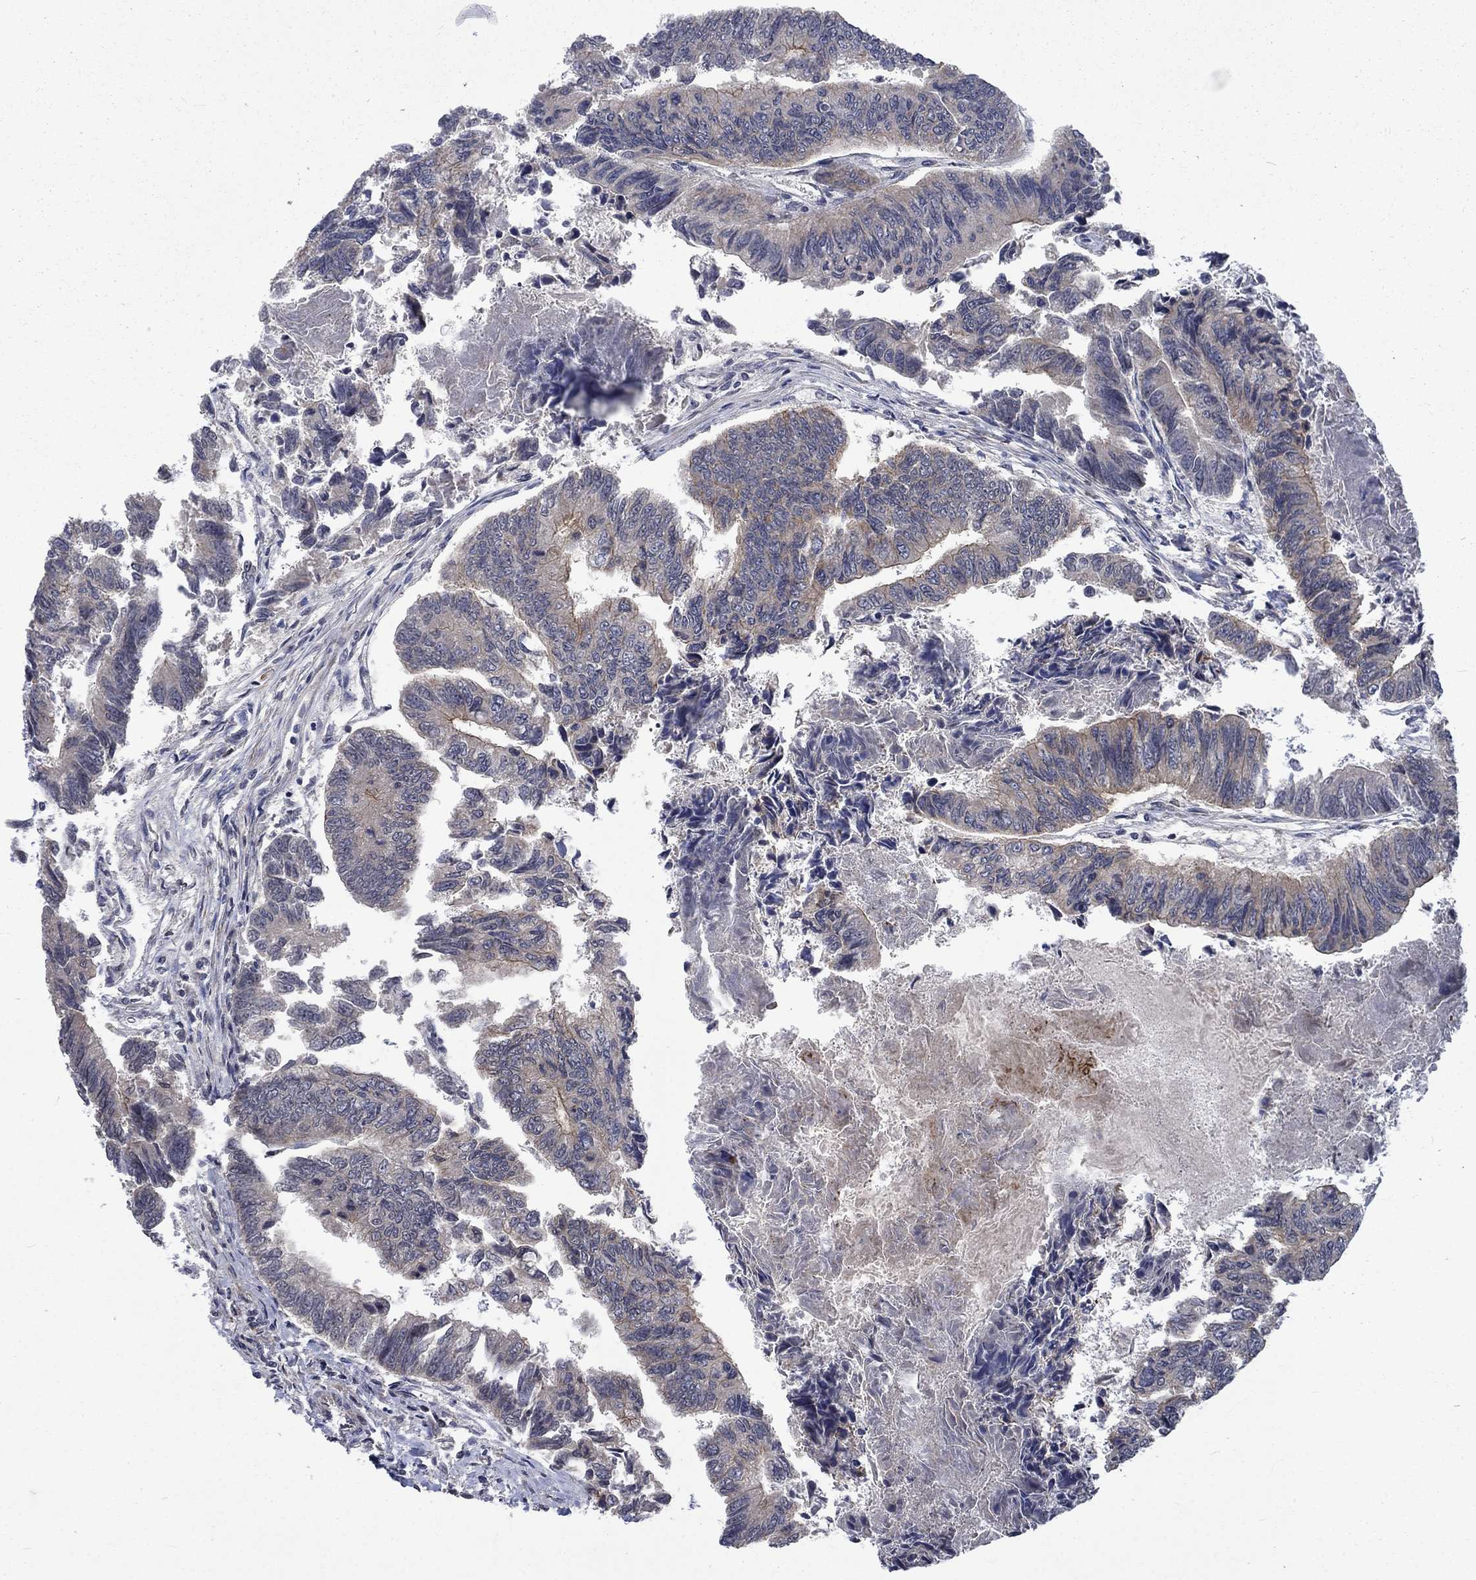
{"staining": {"intensity": "weak", "quantity": "<25%", "location": "cytoplasmic/membranous"}, "tissue": "colorectal cancer", "cell_type": "Tumor cells", "image_type": "cancer", "snomed": [{"axis": "morphology", "description": "Adenocarcinoma, NOS"}, {"axis": "topography", "description": "Colon"}], "caption": "IHC photomicrograph of neoplastic tissue: colorectal adenocarcinoma stained with DAB reveals no significant protein expression in tumor cells.", "gene": "PPP1R9A", "patient": {"sex": "female", "age": 65}}